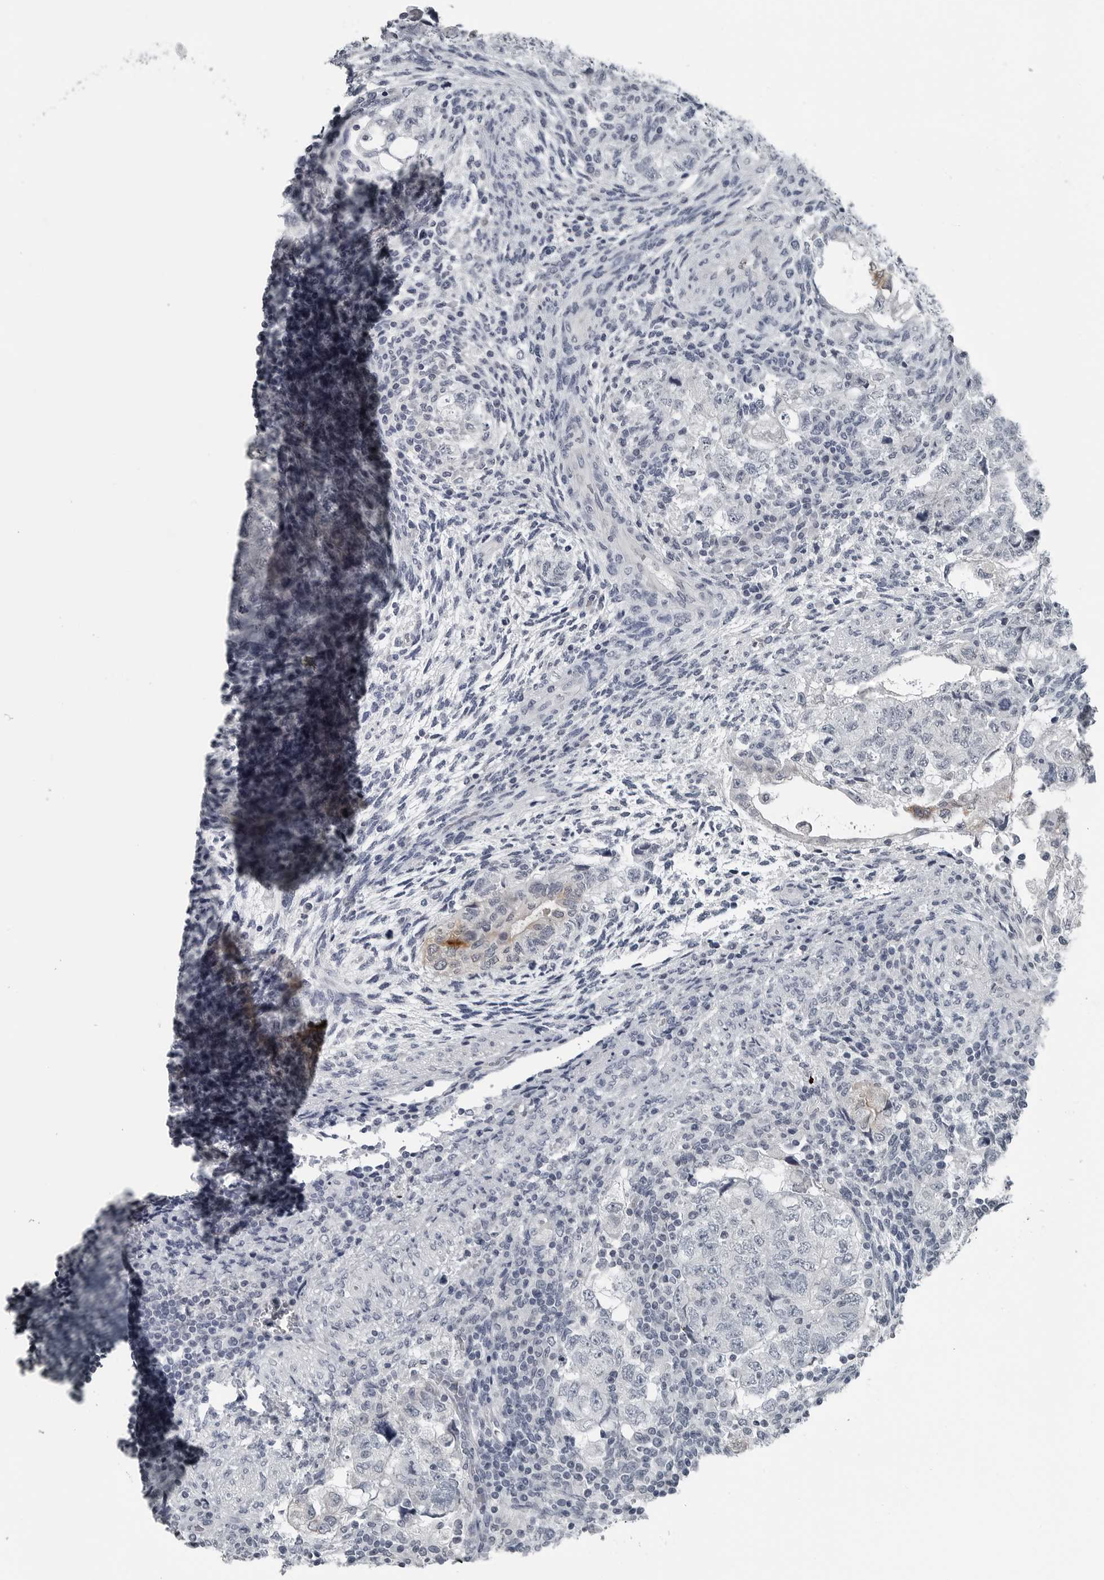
{"staining": {"intensity": "negative", "quantity": "none", "location": "none"}, "tissue": "testis cancer", "cell_type": "Tumor cells", "image_type": "cancer", "snomed": [{"axis": "morphology", "description": "Normal tissue, NOS"}, {"axis": "morphology", "description": "Carcinoma, Embryonal, NOS"}, {"axis": "topography", "description": "Testis"}], "caption": "Immunohistochemistry image of human testis embryonal carcinoma stained for a protein (brown), which displays no expression in tumor cells.", "gene": "SPINK1", "patient": {"sex": "male", "age": 36}}